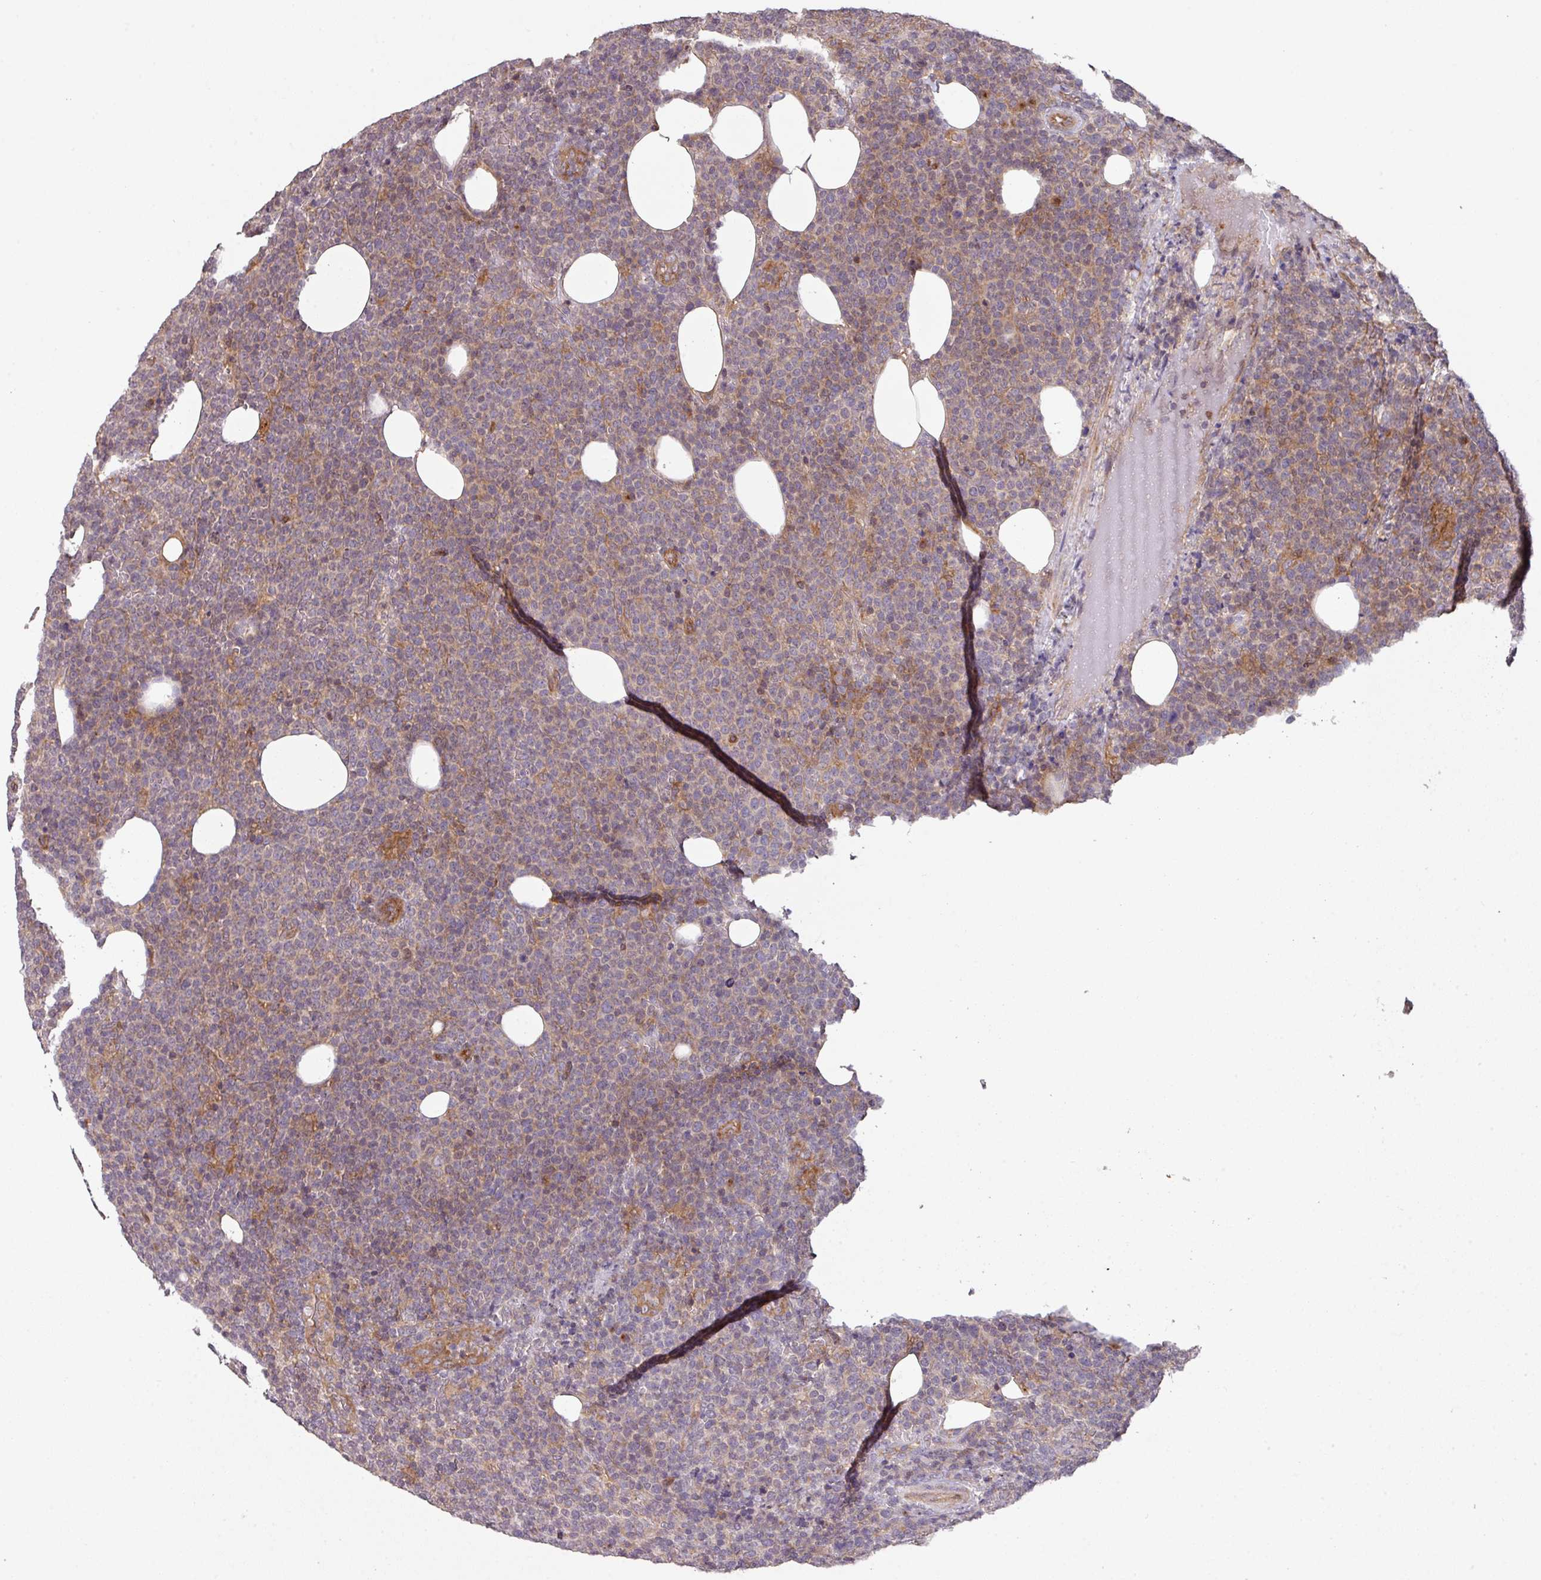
{"staining": {"intensity": "weak", "quantity": "<25%", "location": "cytoplasmic/membranous"}, "tissue": "lymphoma", "cell_type": "Tumor cells", "image_type": "cancer", "snomed": [{"axis": "morphology", "description": "Malignant lymphoma, non-Hodgkin's type, High grade"}, {"axis": "topography", "description": "Lymph node"}], "caption": "Immunohistochemistry histopathology image of lymphoma stained for a protein (brown), which reveals no positivity in tumor cells. (DAB immunohistochemistry (IHC) with hematoxylin counter stain).", "gene": "CYFIP2", "patient": {"sex": "male", "age": 61}}